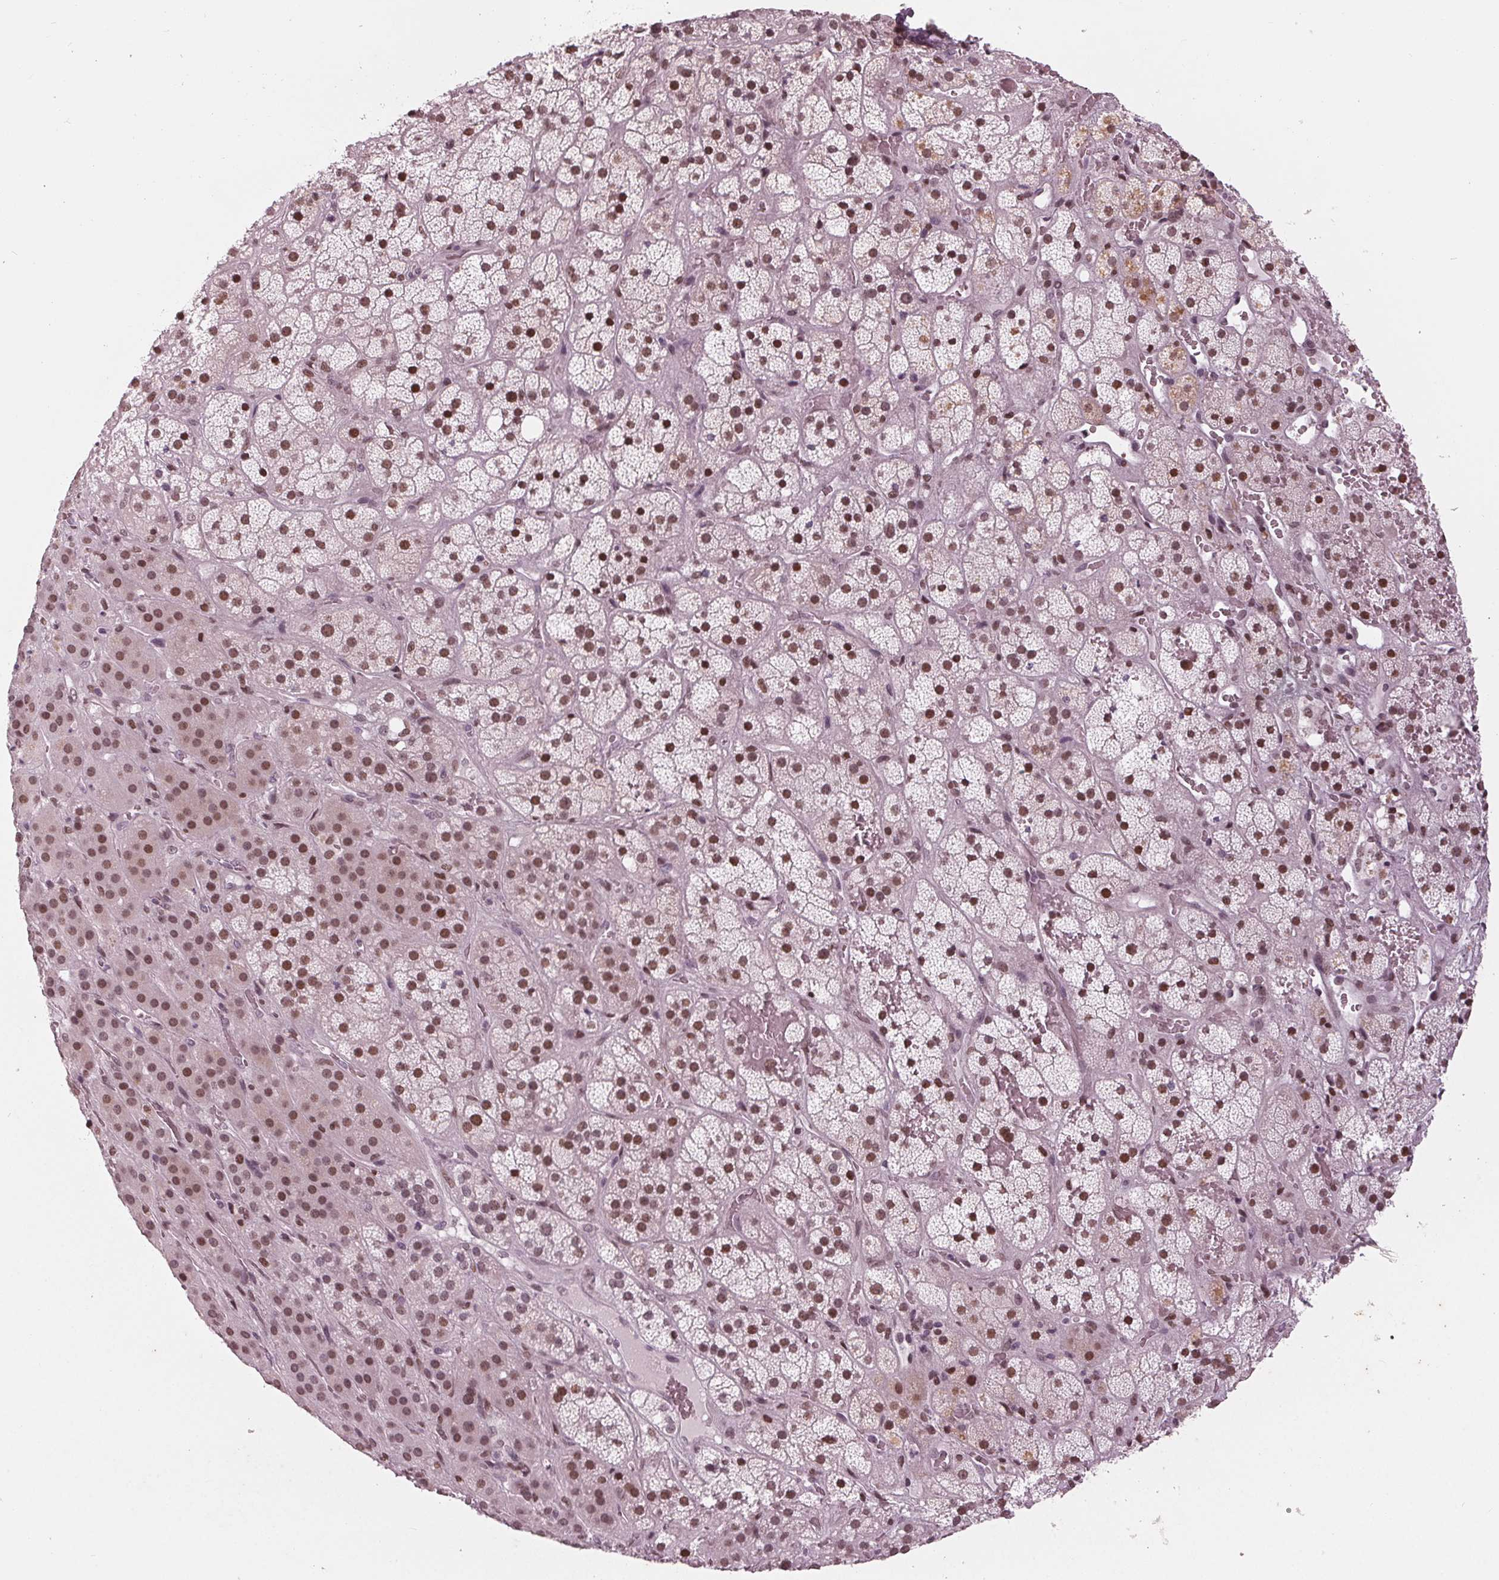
{"staining": {"intensity": "moderate", "quantity": ">75%", "location": "nuclear"}, "tissue": "adrenal gland", "cell_type": "Glandular cells", "image_type": "normal", "snomed": [{"axis": "morphology", "description": "Normal tissue, NOS"}, {"axis": "topography", "description": "Adrenal gland"}], "caption": "Adrenal gland was stained to show a protein in brown. There is medium levels of moderate nuclear staining in approximately >75% of glandular cells. (IHC, brightfield microscopy, high magnification).", "gene": "DNMT3L", "patient": {"sex": "male", "age": 57}}